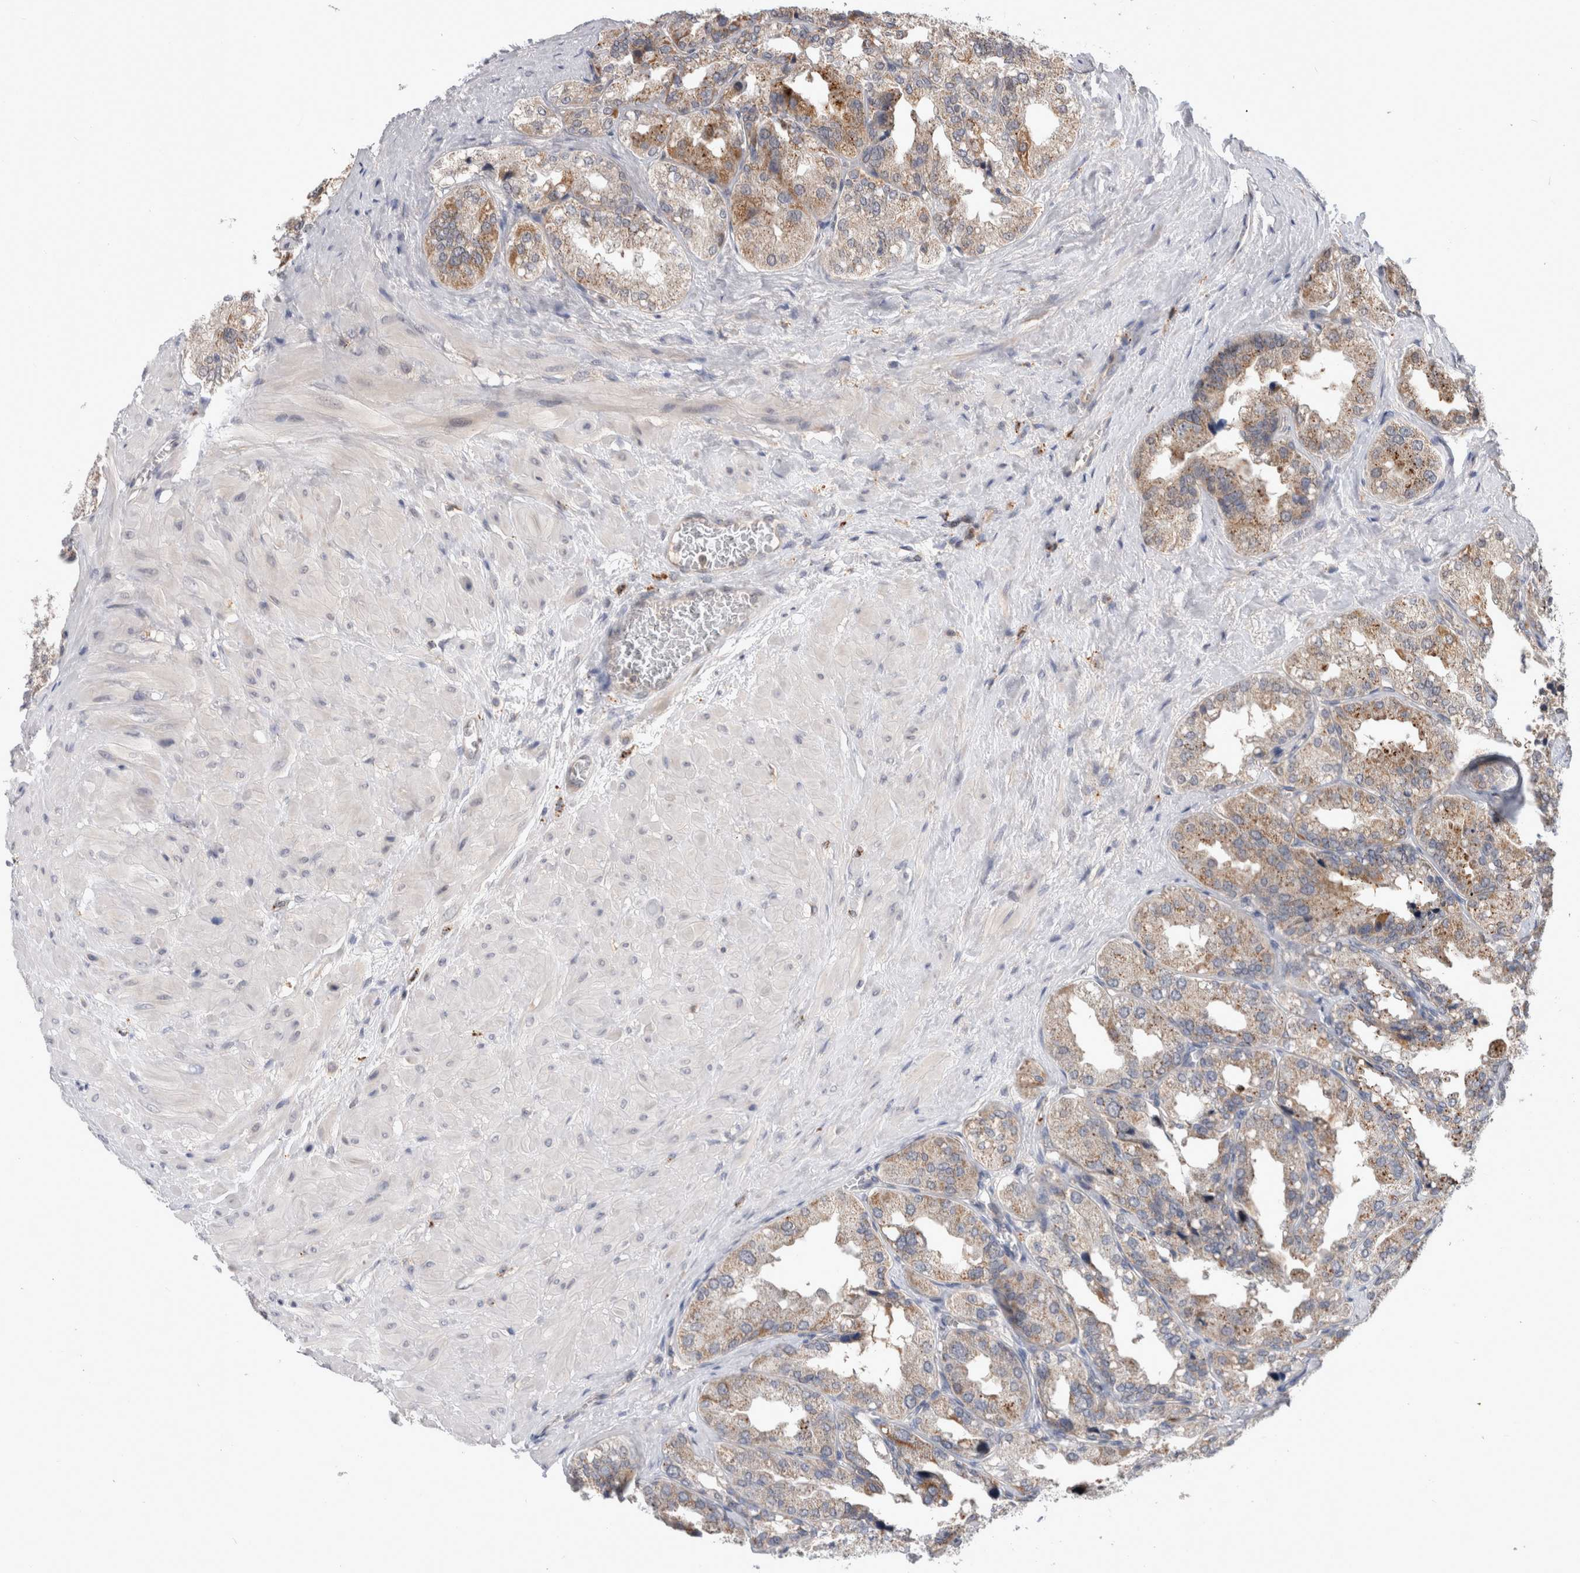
{"staining": {"intensity": "moderate", "quantity": "25%-75%", "location": "cytoplasmic/membranous"}, "tissue": "seminal vesicle", "cell_type": "Glandular cells", "image_type": "normal", "snomed": [{"axis": "morphology", "description": "Normal tissue, NOS"}, {"axis": "topography", "description": "Prostate"}, {"axis": "topography", "description": "Seminal veicle"}], "caption": "High-magnification brightfield microscopy of unremarkable seminal vesicle stained with DAB (3,3'-diaminobenzidine) (brown) and counterstained with hematoxylin (blue). glandular cells exhibit moderate cytoplasmic/membranous positivity is appreciated in about25%-75% of cells.", "gene": "MRPL37", "patient": {"sex": "male", "age": 51}}